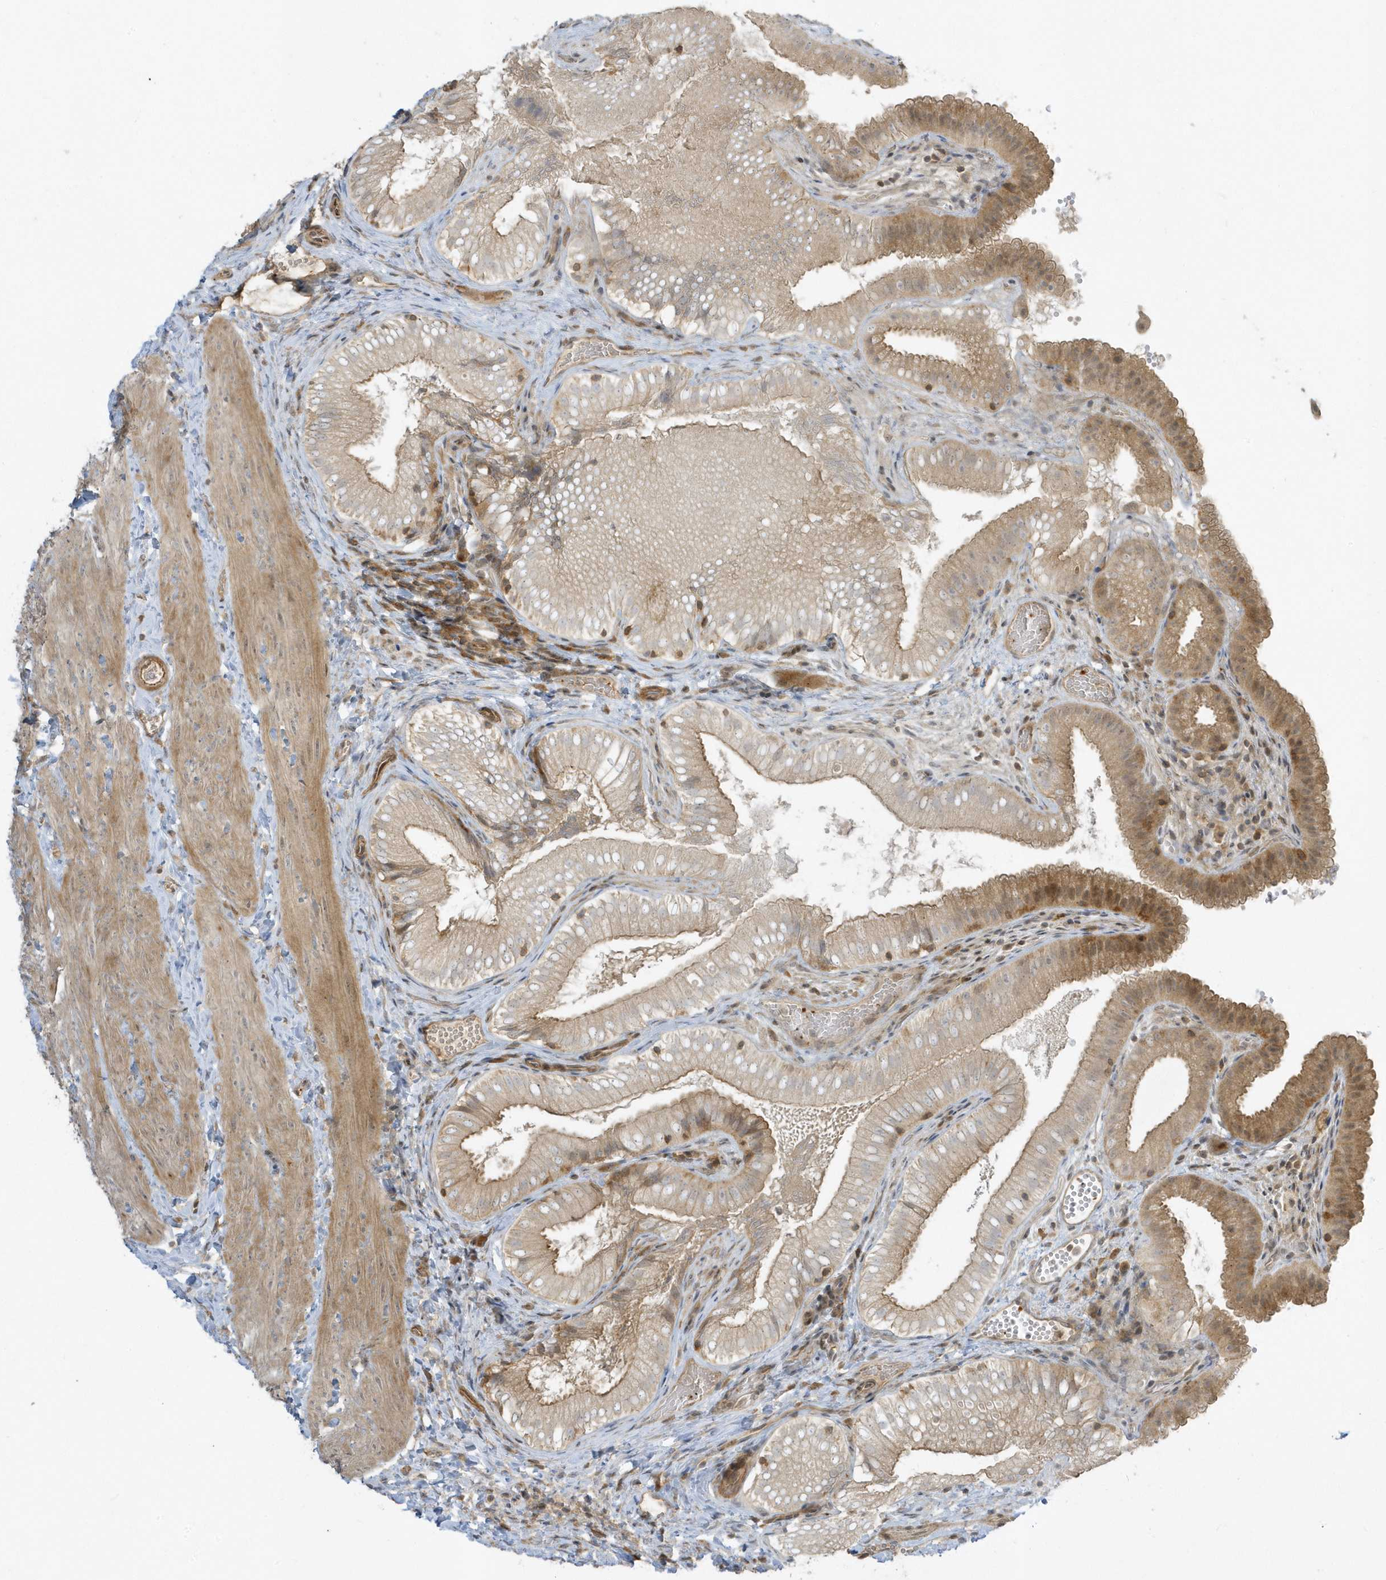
{"staining": {"intensity": "strong", "quantity": "25%-75%", "location": "cytoplasmic/membranous"}, "tissue": "gallbladder", "cell_type": "Glandular cells", "image_type": "normal", "snomed": [{"axis": "morphology", "description": "Normal tissue, NOS"}, {"axis": "topography", "description": "Gallbladder"}], "caption": "Normal gallbladder reveals strong cytoplasmic/membranous staining in approximately 25%-75% of glandular cells, visualized by immunohistochemistry.", "gene": "ZBTB8A", "patient": {"sex": "female", "age": 30}}